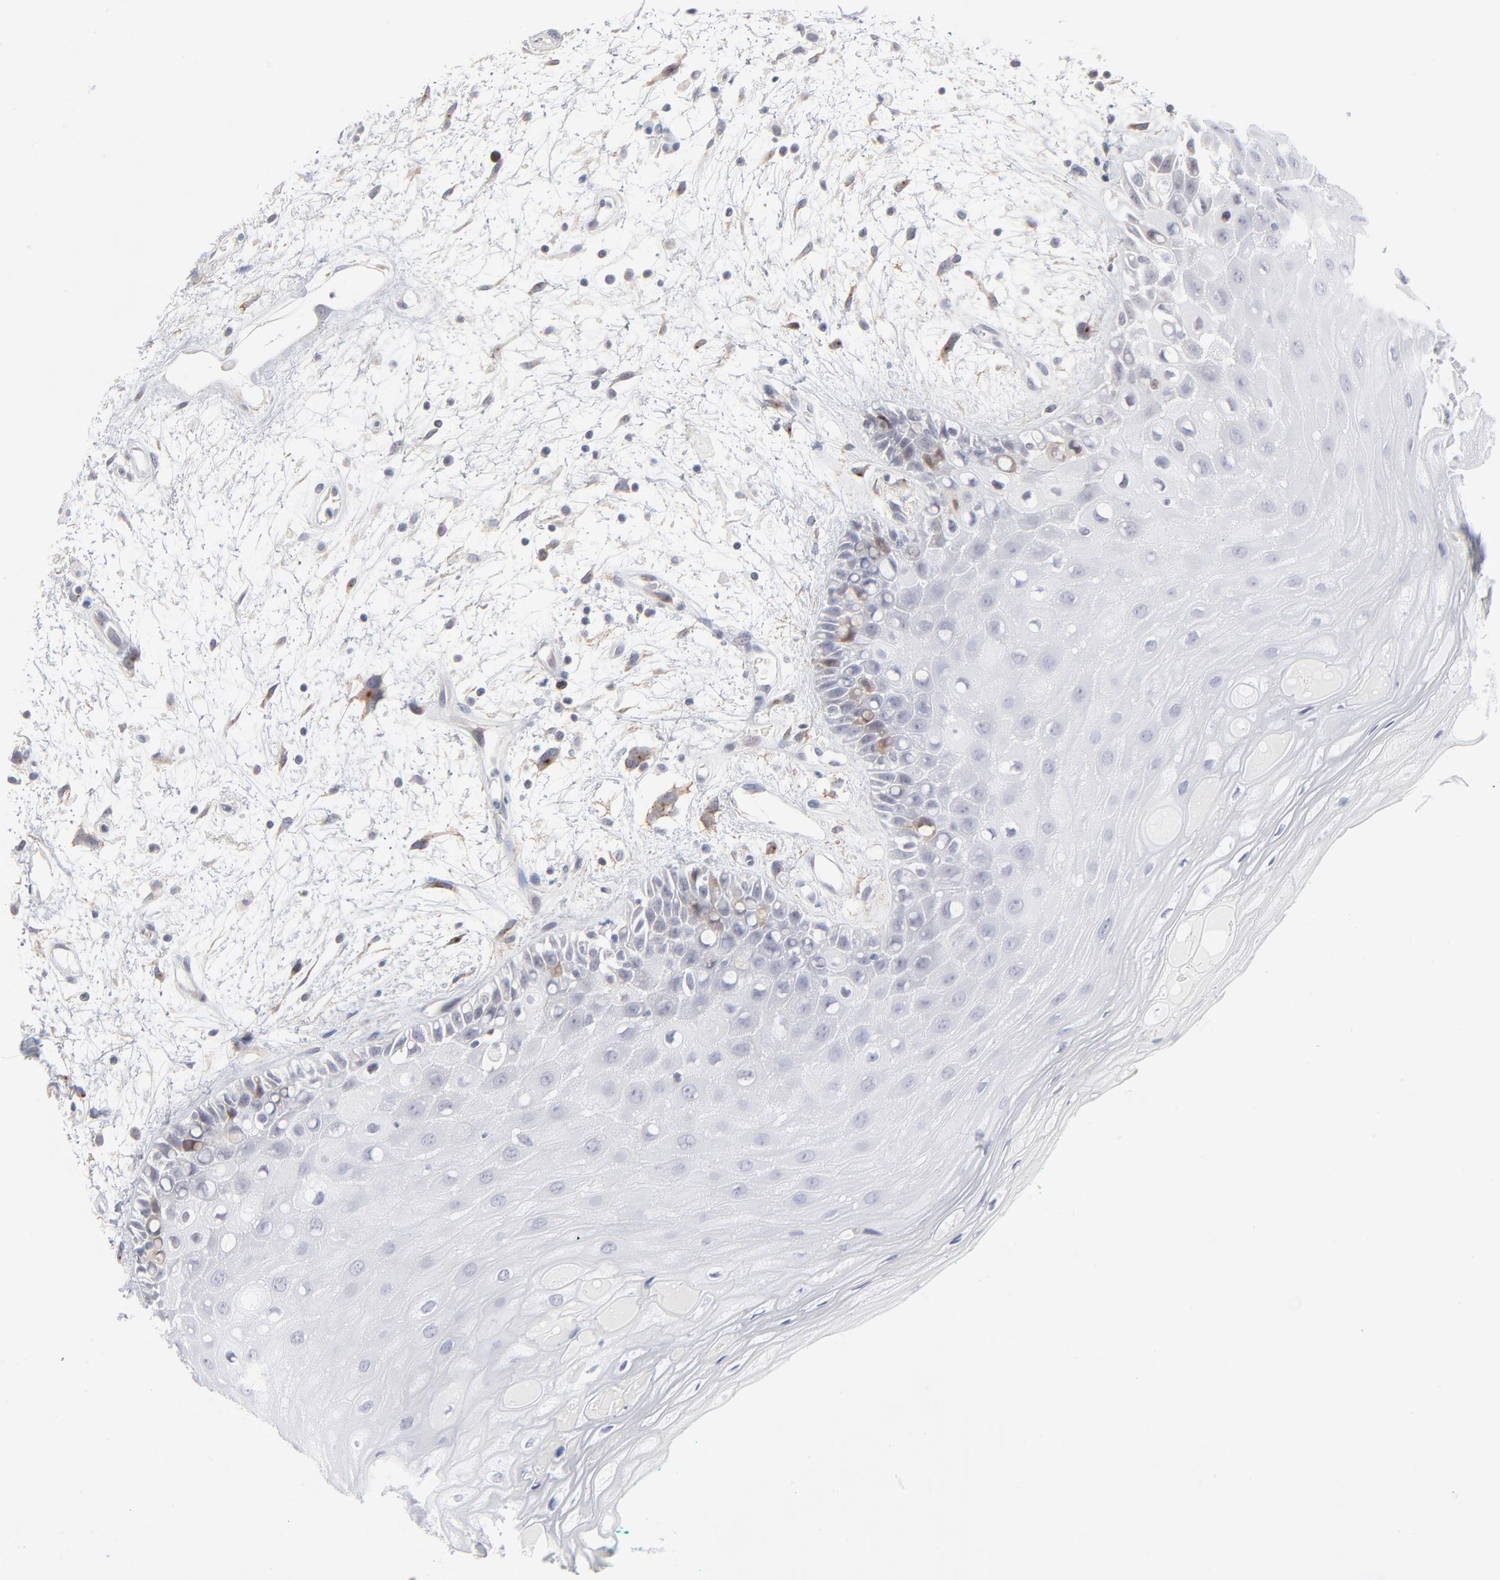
{"staining": {"intensity": "negative", "quantity": "none", "location": "none"}, "tissue": "oral mucosa", "cell_type": "Squamous epithelial cells", "image_type": "normal", "snomed": [{"axis": "morphology", "description": "Normal tissue, NOS"}, {"axis": "morphology", "description": "Squamous cell carcinoma, NOS"}, {"axis": "topography", "description": "Skeletal muscle"}, {"axis": "topography", "description": "Oral tissue"}, {"axis": "topography", "description": "Head-Neck"}], "caption": "DAB immunohistochemical staining of unremarkable human oral mucosa exhibits no significant staining in squamous epithelial cells.", "gene": "AURKA", "patient": {"sex": "female", "age": 84}}